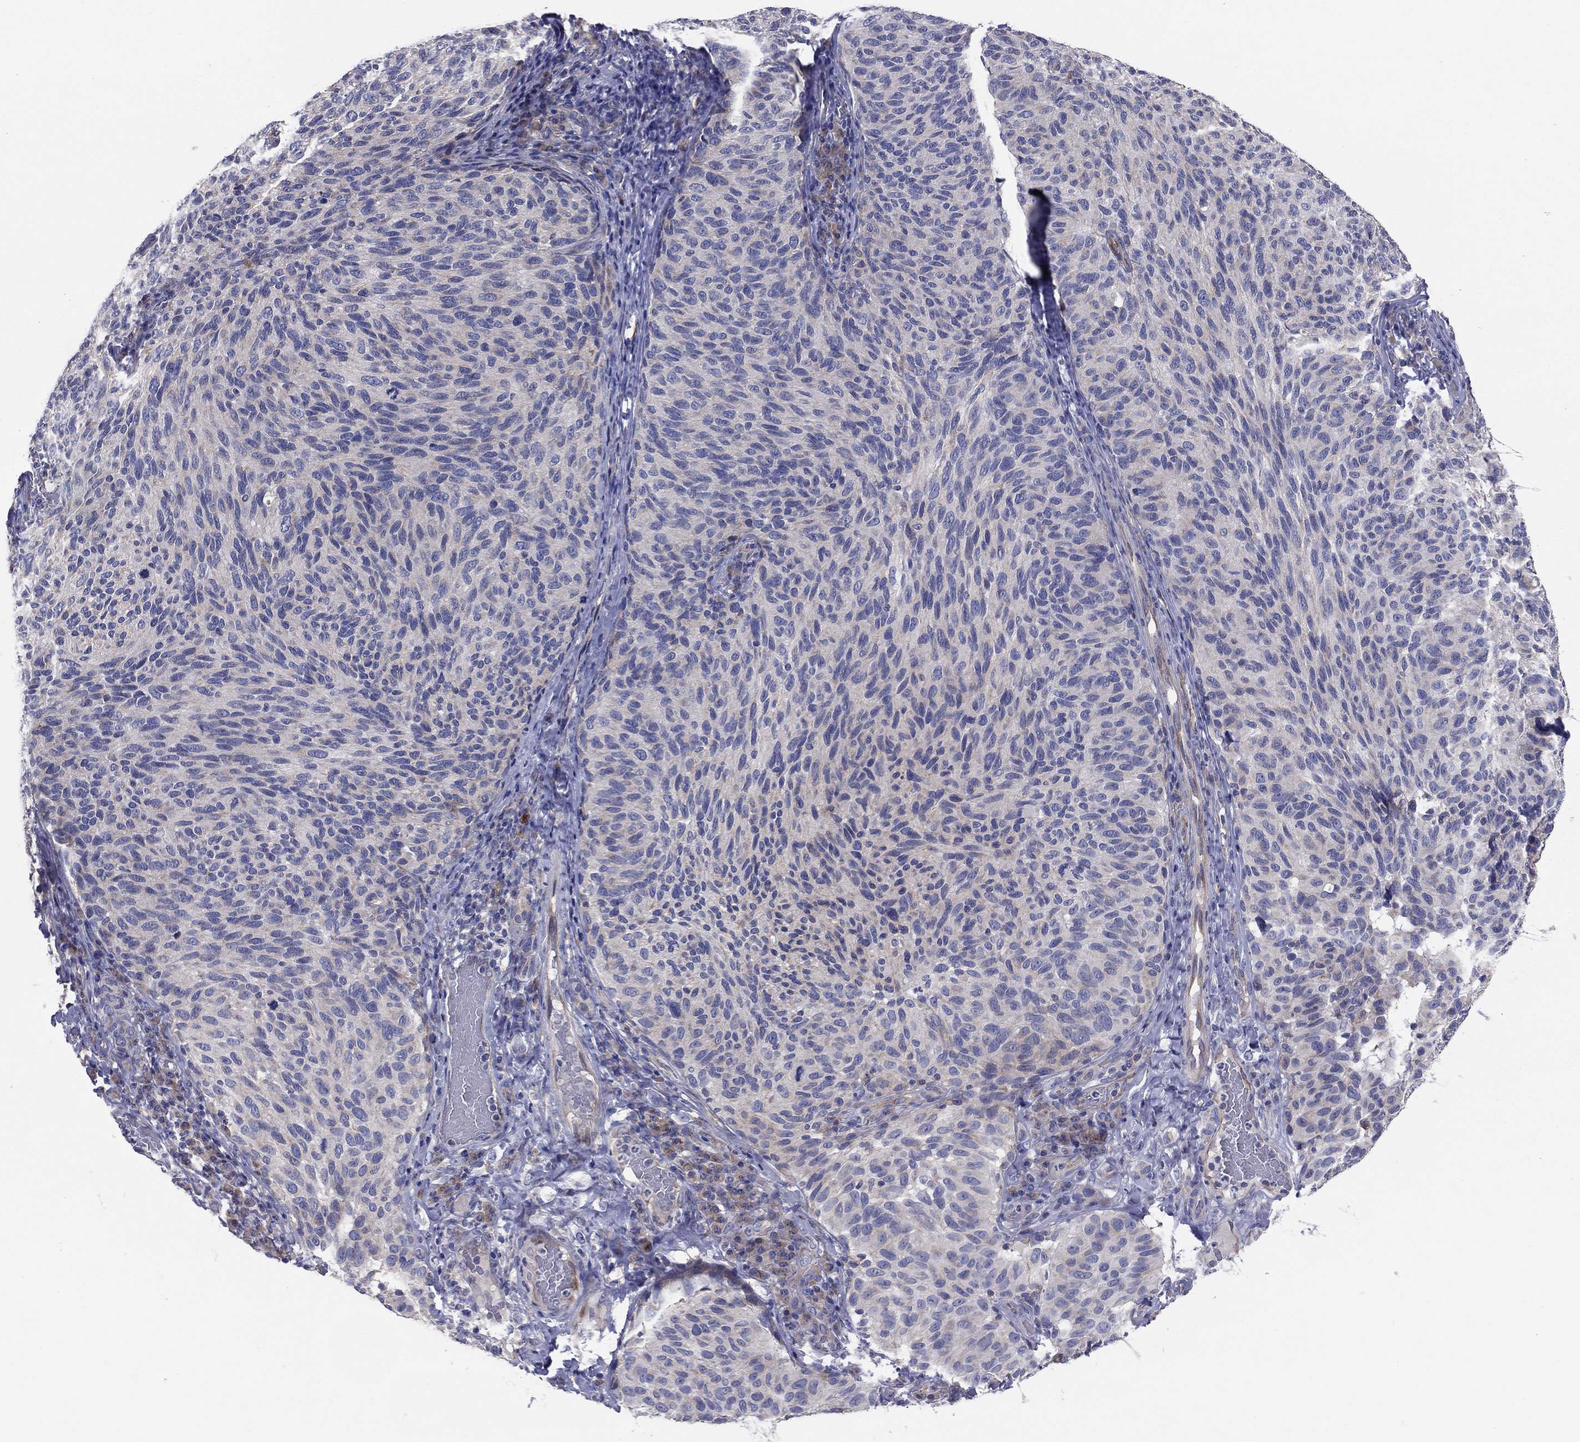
{"staining": {"intensity": "negative", "quantity": "none", "location": "none"}, "tissue": "melanoma", "cell_type": "Tumor cells", "image_type": "cancer", "snomed": [{"axis": "morphology", "description": "Malignant melanoma, NOS"}, {"axis": "topography", "description": "Skin"}], "caption": "Histopathology image shows no protein expression in tumor cells of melanoma tissue.", "gene": "EMP2", "patient": {"sex": "female", "age": 73}}